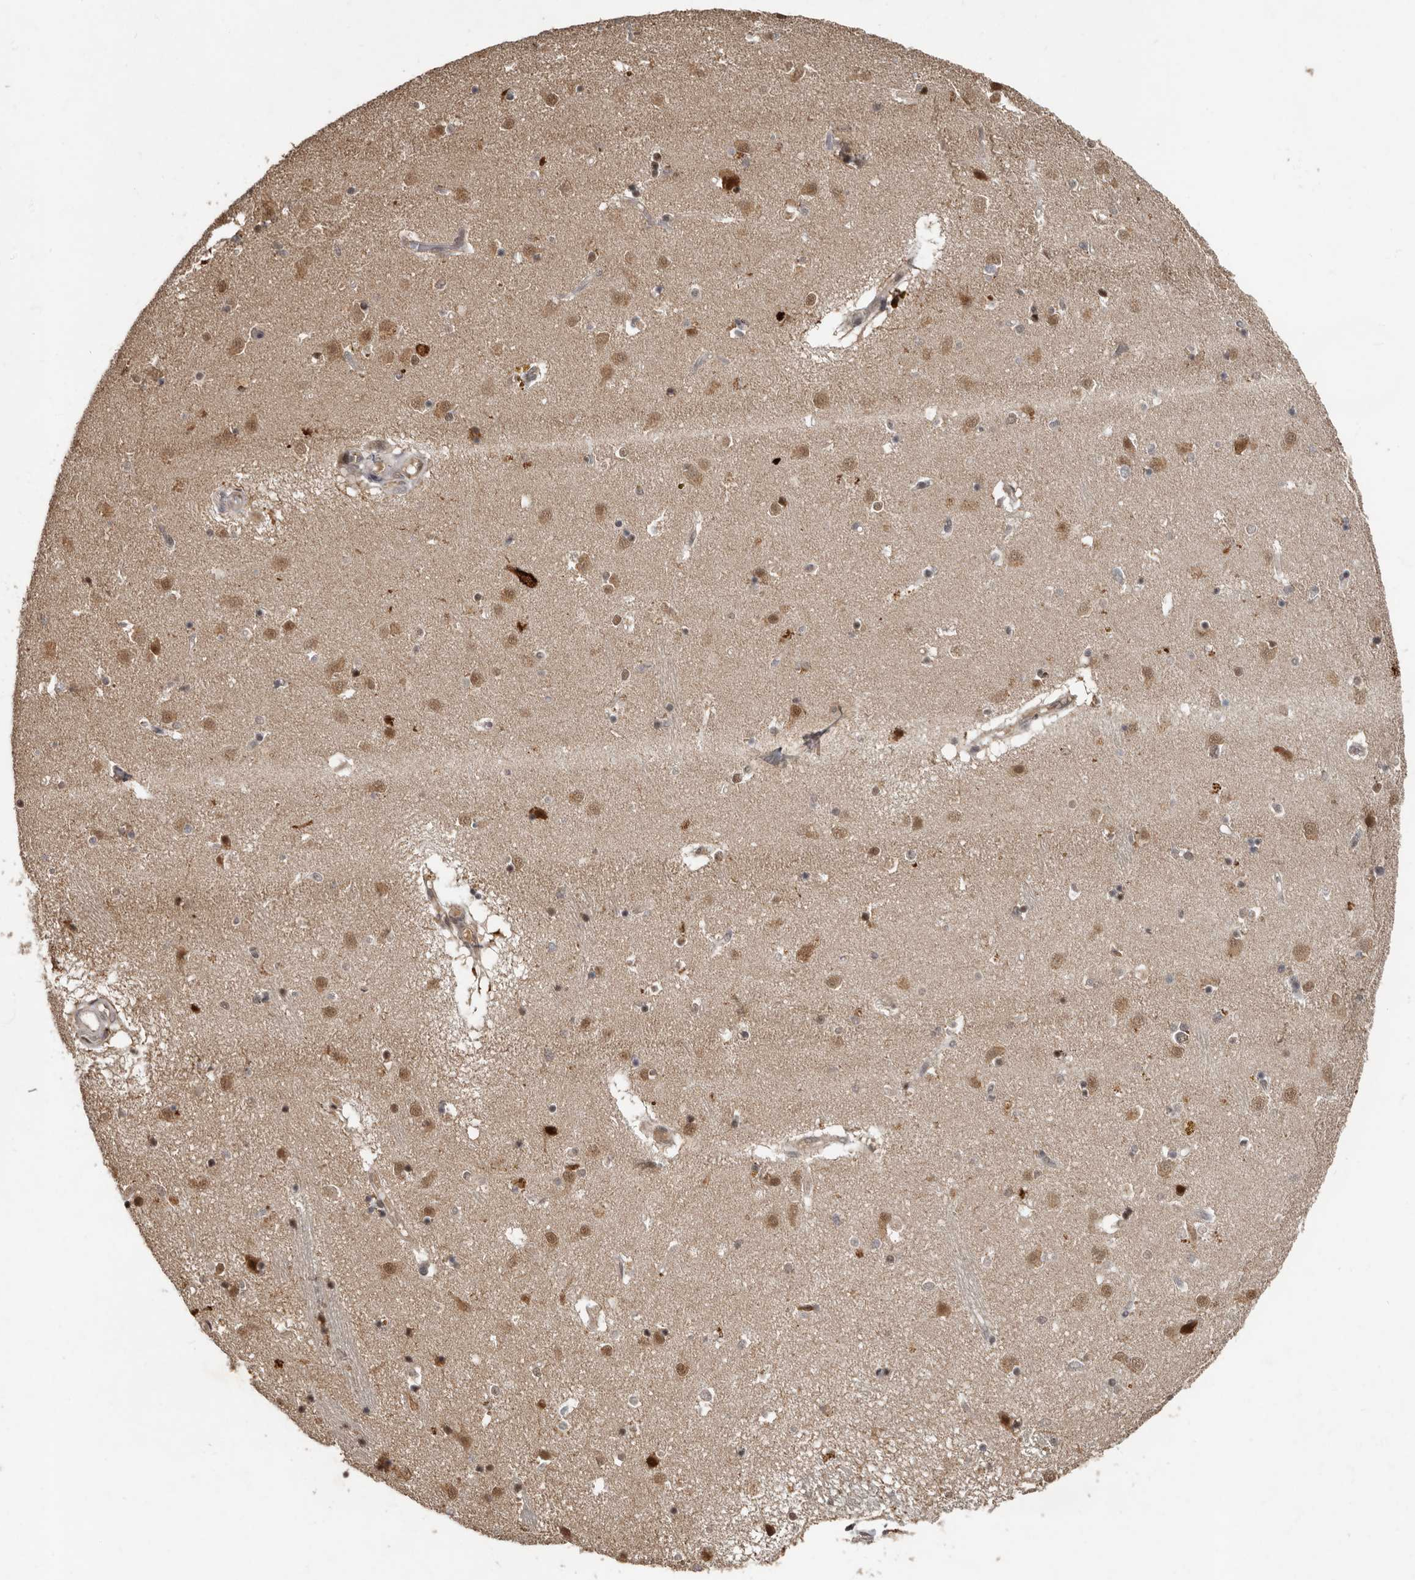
{"staining": {"intensity": "moderate", "quantity": "25%-75%", "location": "nuclear"}, "tissue": "caudate", "cell_type": "Glial cells", "image_type": "normal", "snomed": [{"axis": "morphology", "description": "Normal tissue, NOS"}, {"axis": "topography", "description": "Lateral ventricle wall"}], "caption": "Caudate stained with a brown dye shows moderate nuclear positive positivity in about 25%-75% of glial cells.", "gene": "LRGUK", "patient": {"sex": "male", "age": 70}}